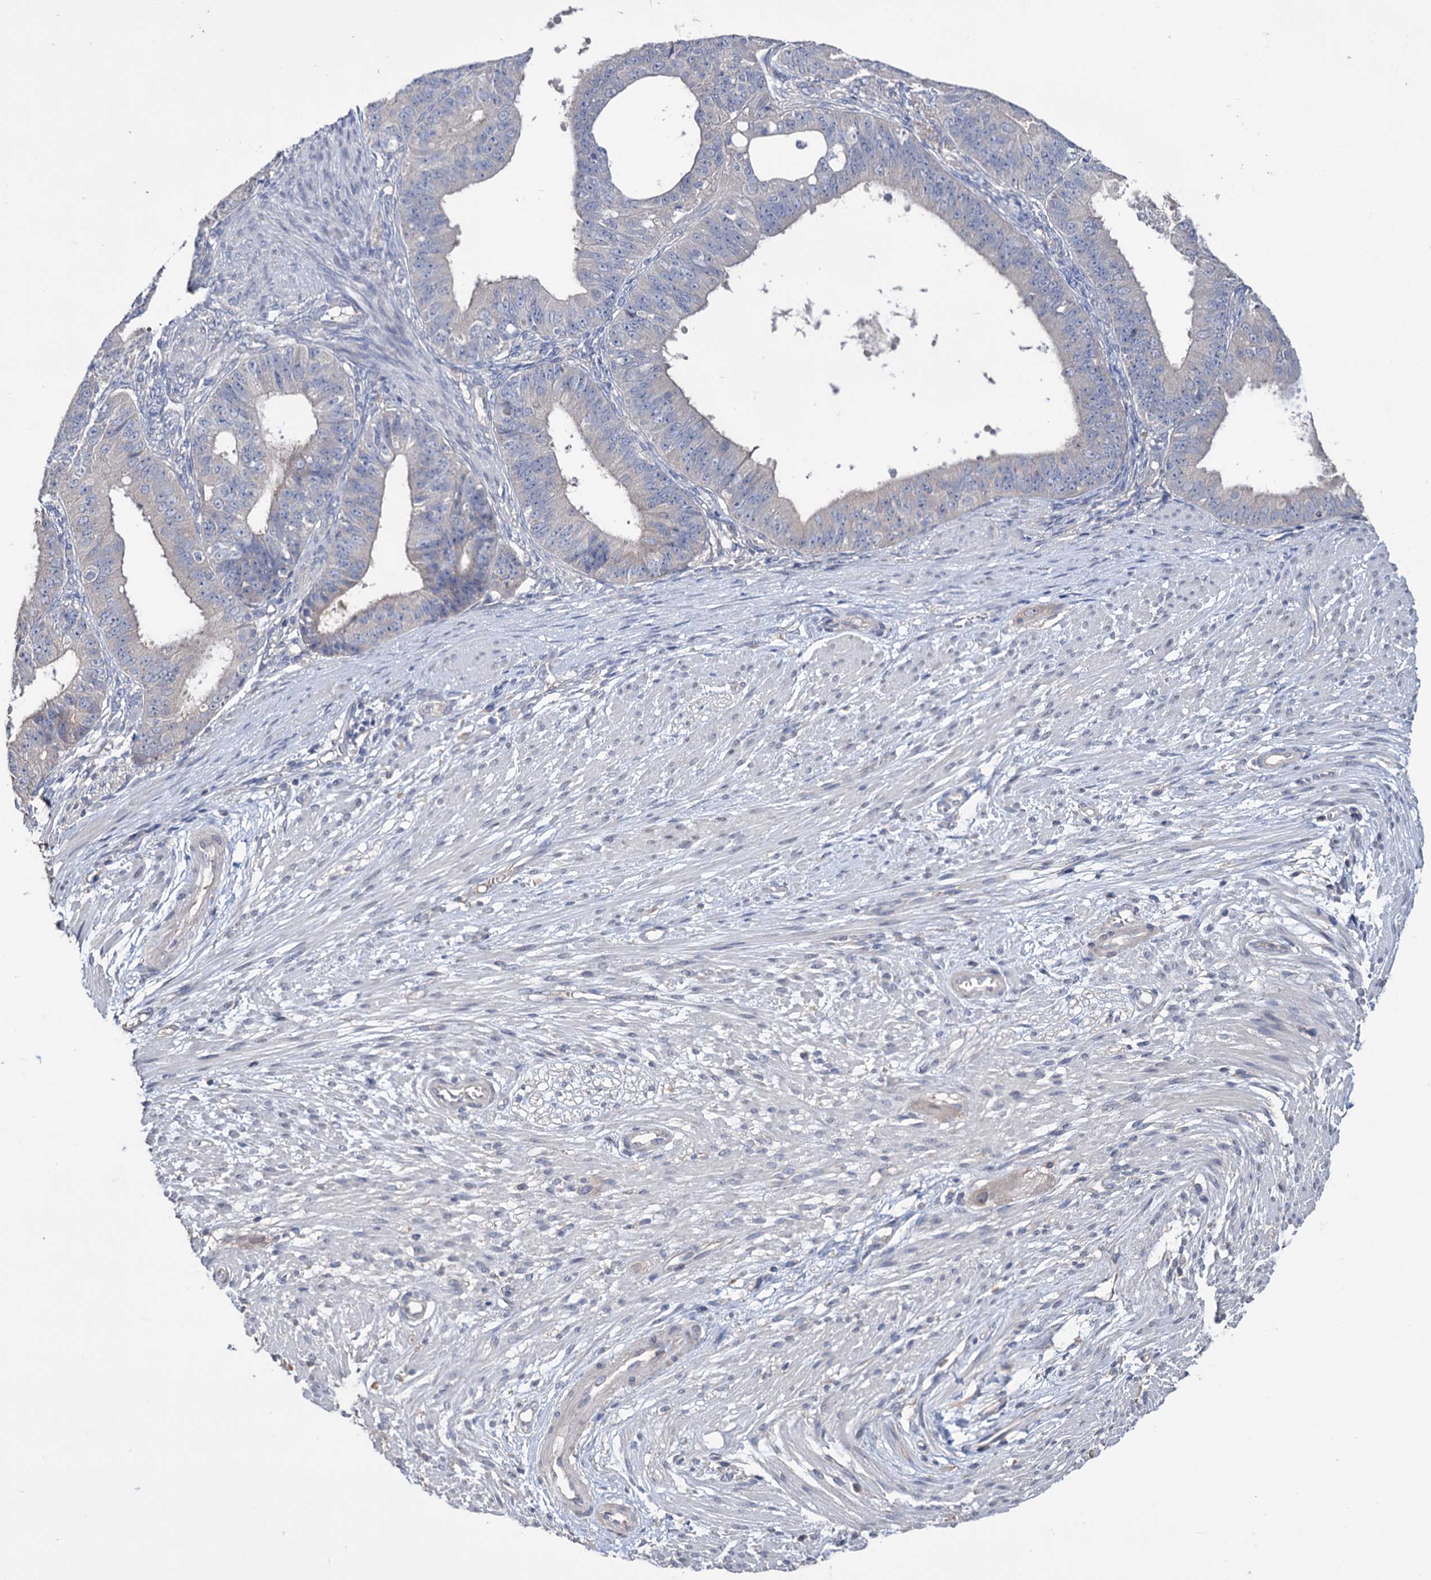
{"staining": {"intensity": "negative", "quantity": "none", "location": "none"}, "tissue": "ovarian cancer", "cell_type": "Tumor cells", "image_type": "cancer", "snomed": [{"axis": "morphology", "description": "Carcinoma, endometroid"}, {"axis": "topography", "description": "Appendix"}, {"axis": "topography", "description": "Ovary"}], "caption": "Protein analysis of ovarian cancer (endometroid carcinoma) exhibits no significant positivity in tumor cells.", "gene": "EPB41L5", "patient": {"sex": "female", "age": 42}}